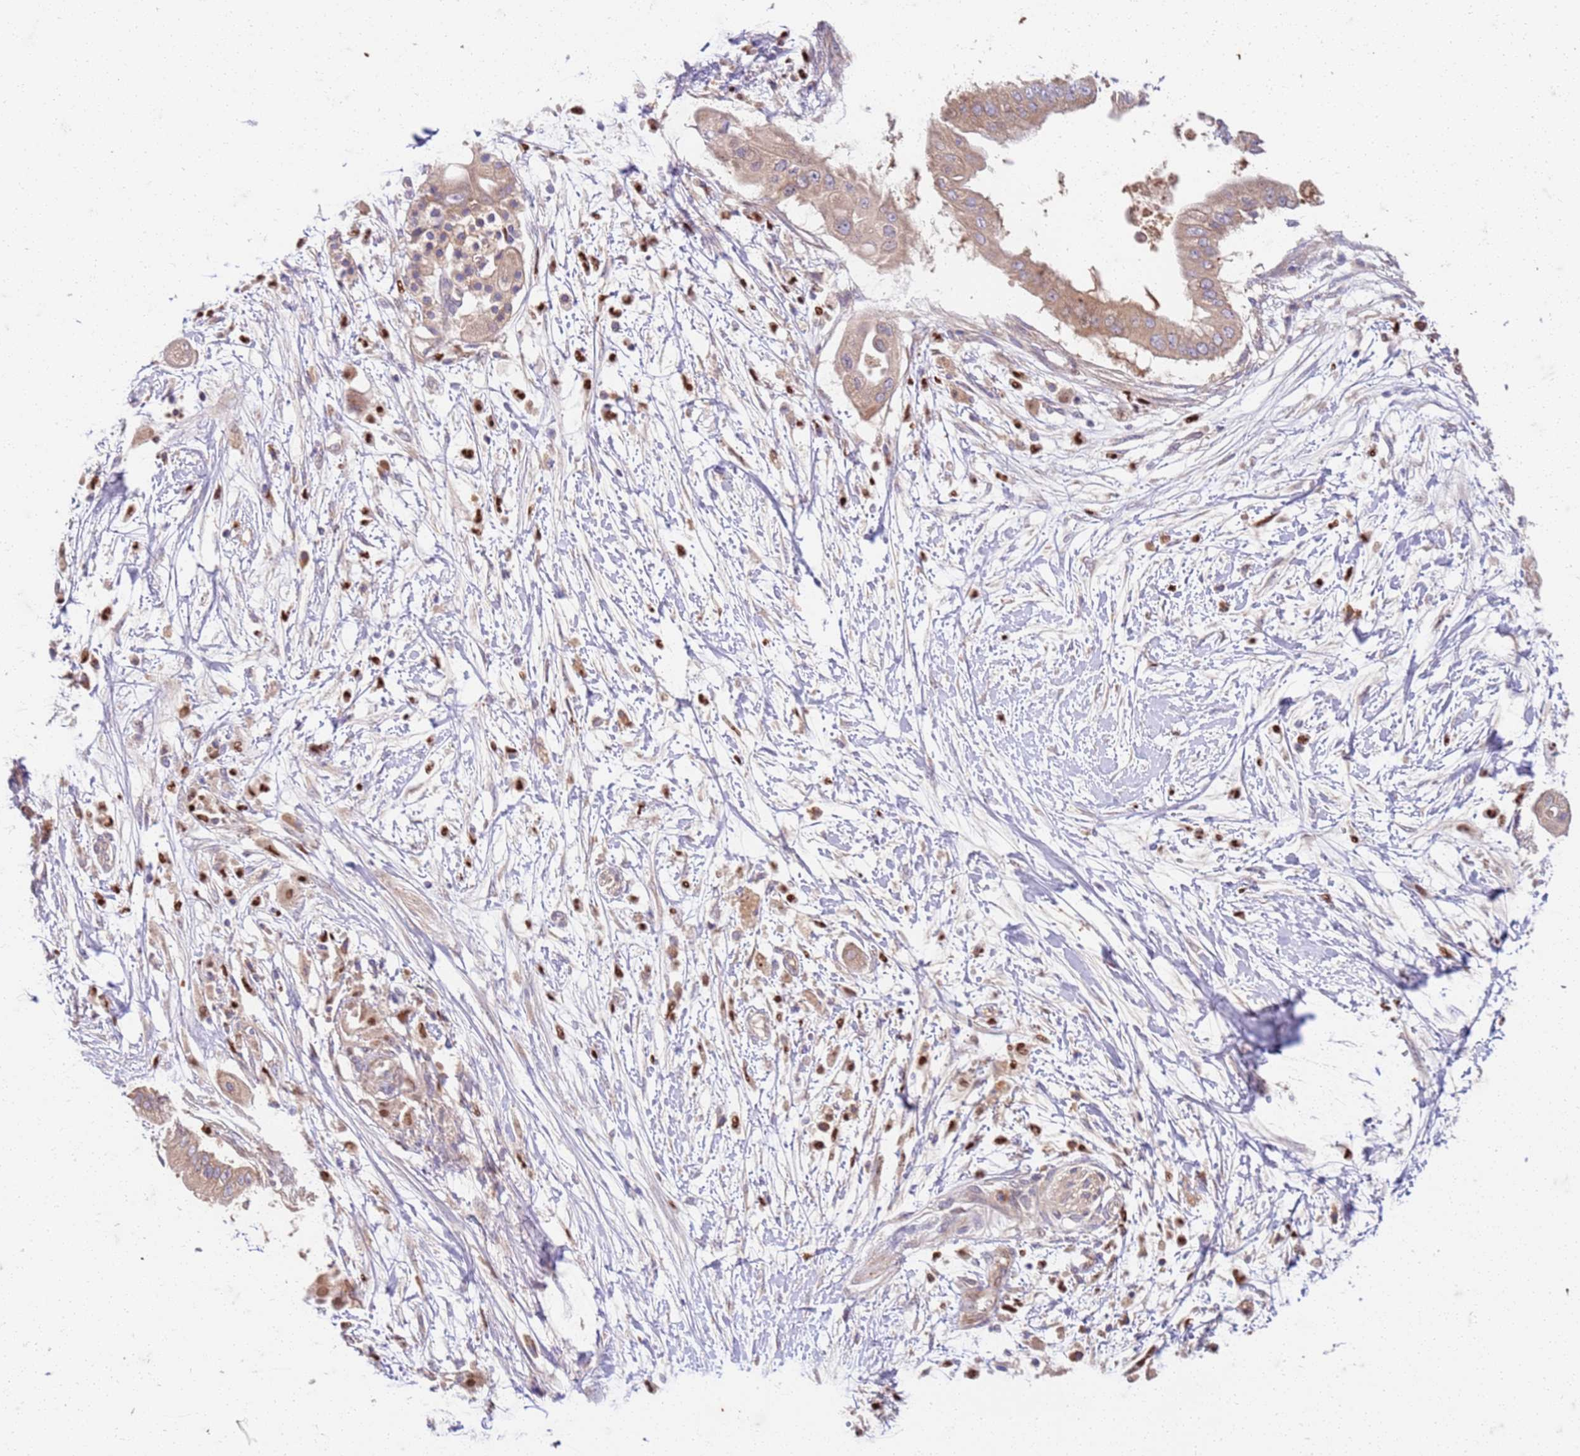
{"staining": {"intensity": "weak", "quantity": ">75%", "location": "cytoplasmic/membranous"}, "tissue": "pancreatic cancer", "cell_type": "Tumor cells", "image_type": "cancer", "snomed": [{"axis": "morphology", "description": "Adenocarcinoma, NOS"}, {"axis": "topography", "description": "Pancreas"}], "caption": "Protein expression analysis of human pancreatic cancer reveals weak cytoplasmic/membranous positivity in about >75% of tumor cells.", "gene": "OSBP", "patient": {"sex": "male", "age": 68}}